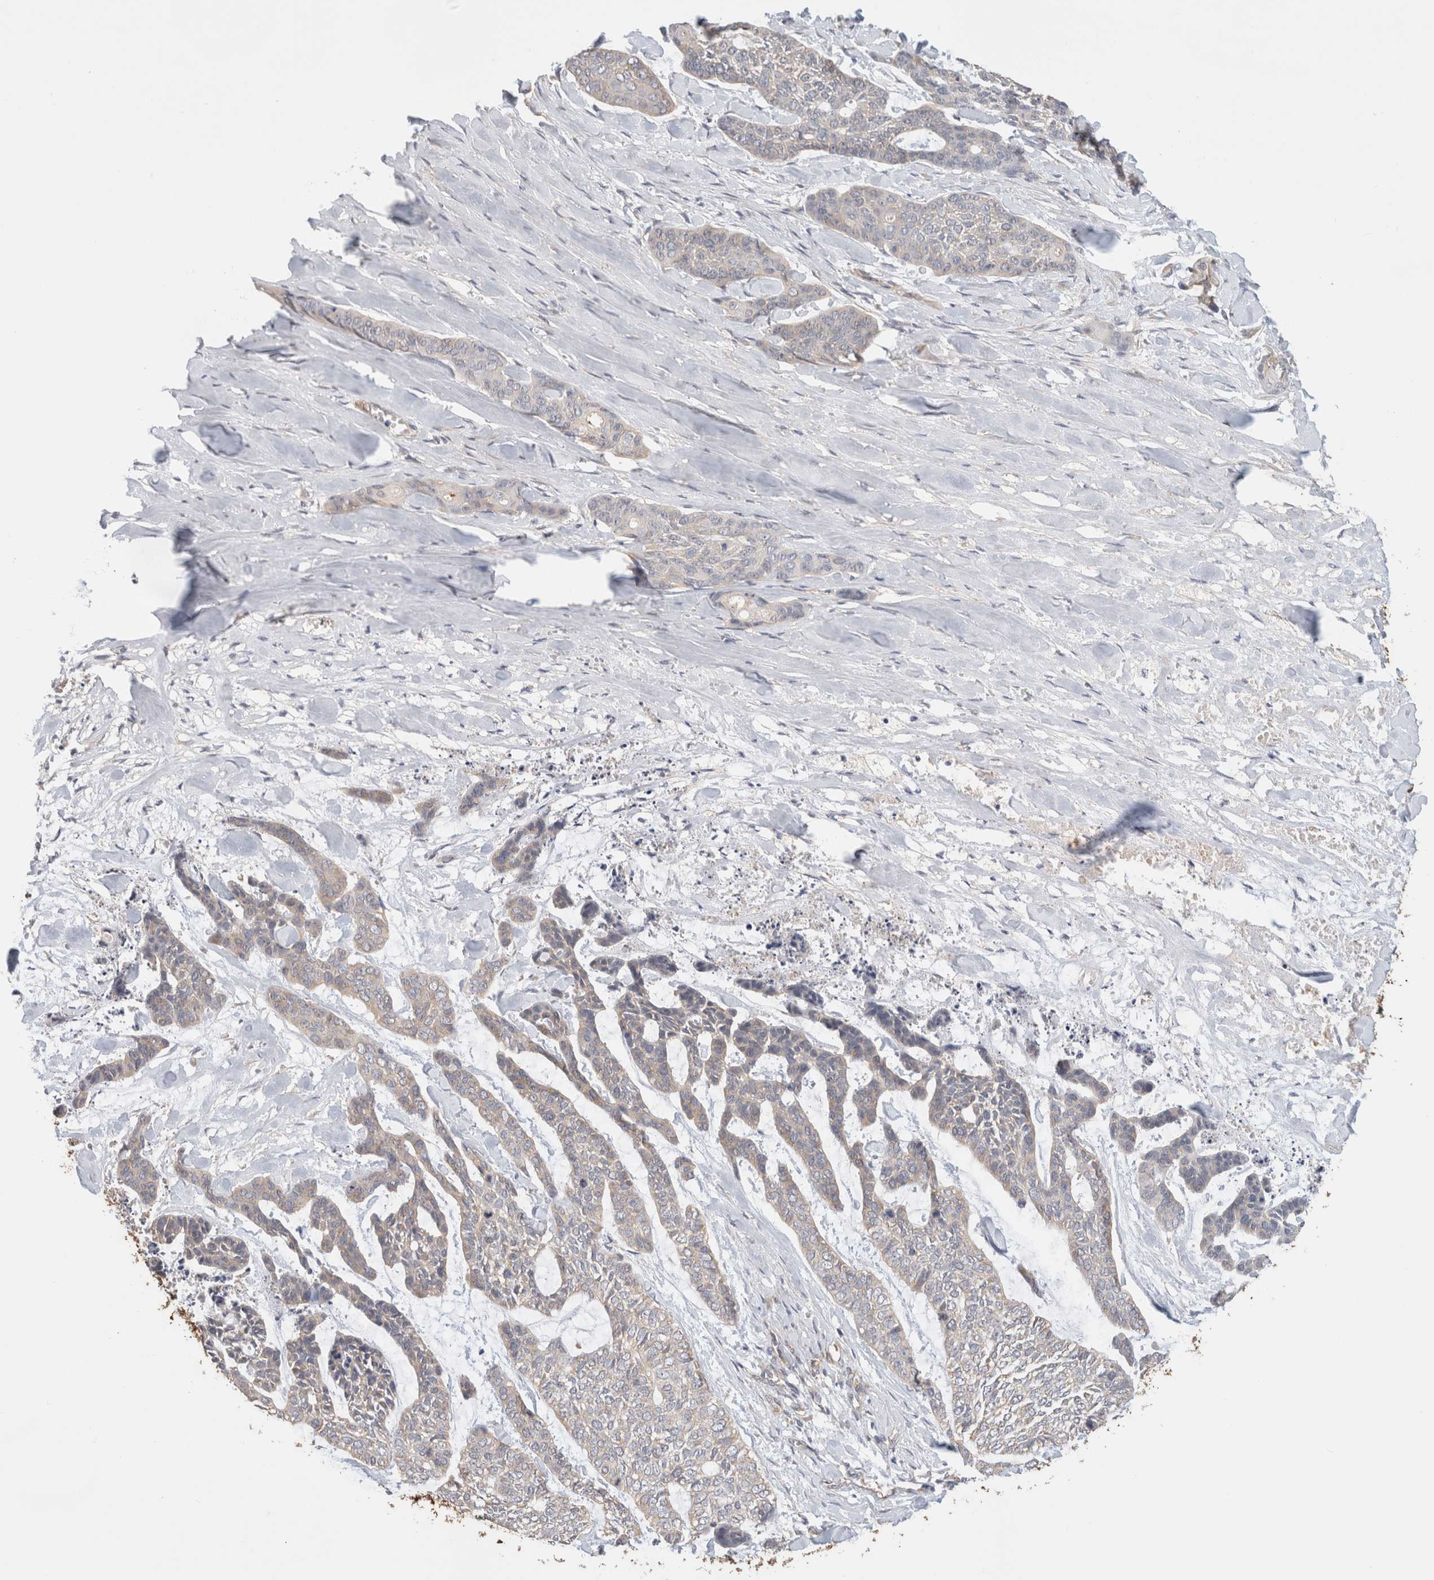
{"staining": {"intensity": "negative", "quantity": "none", "location": "none"}, "tissue": "skin cancer", "cell_type": "Tumor cells", "image_type": "cancer", "snomed": [{"axis": "morphology", "description": "Basal cell carcinoma"}, {"axis": "topography", "description": "Skin"}], "caption": "Basal cell carcinoma (skin) was stained to show a protein in brown. There is no significant positivity in tumor cells.", "gene": "CFAP418", "patient": {"sex": "female", "age": 64}}